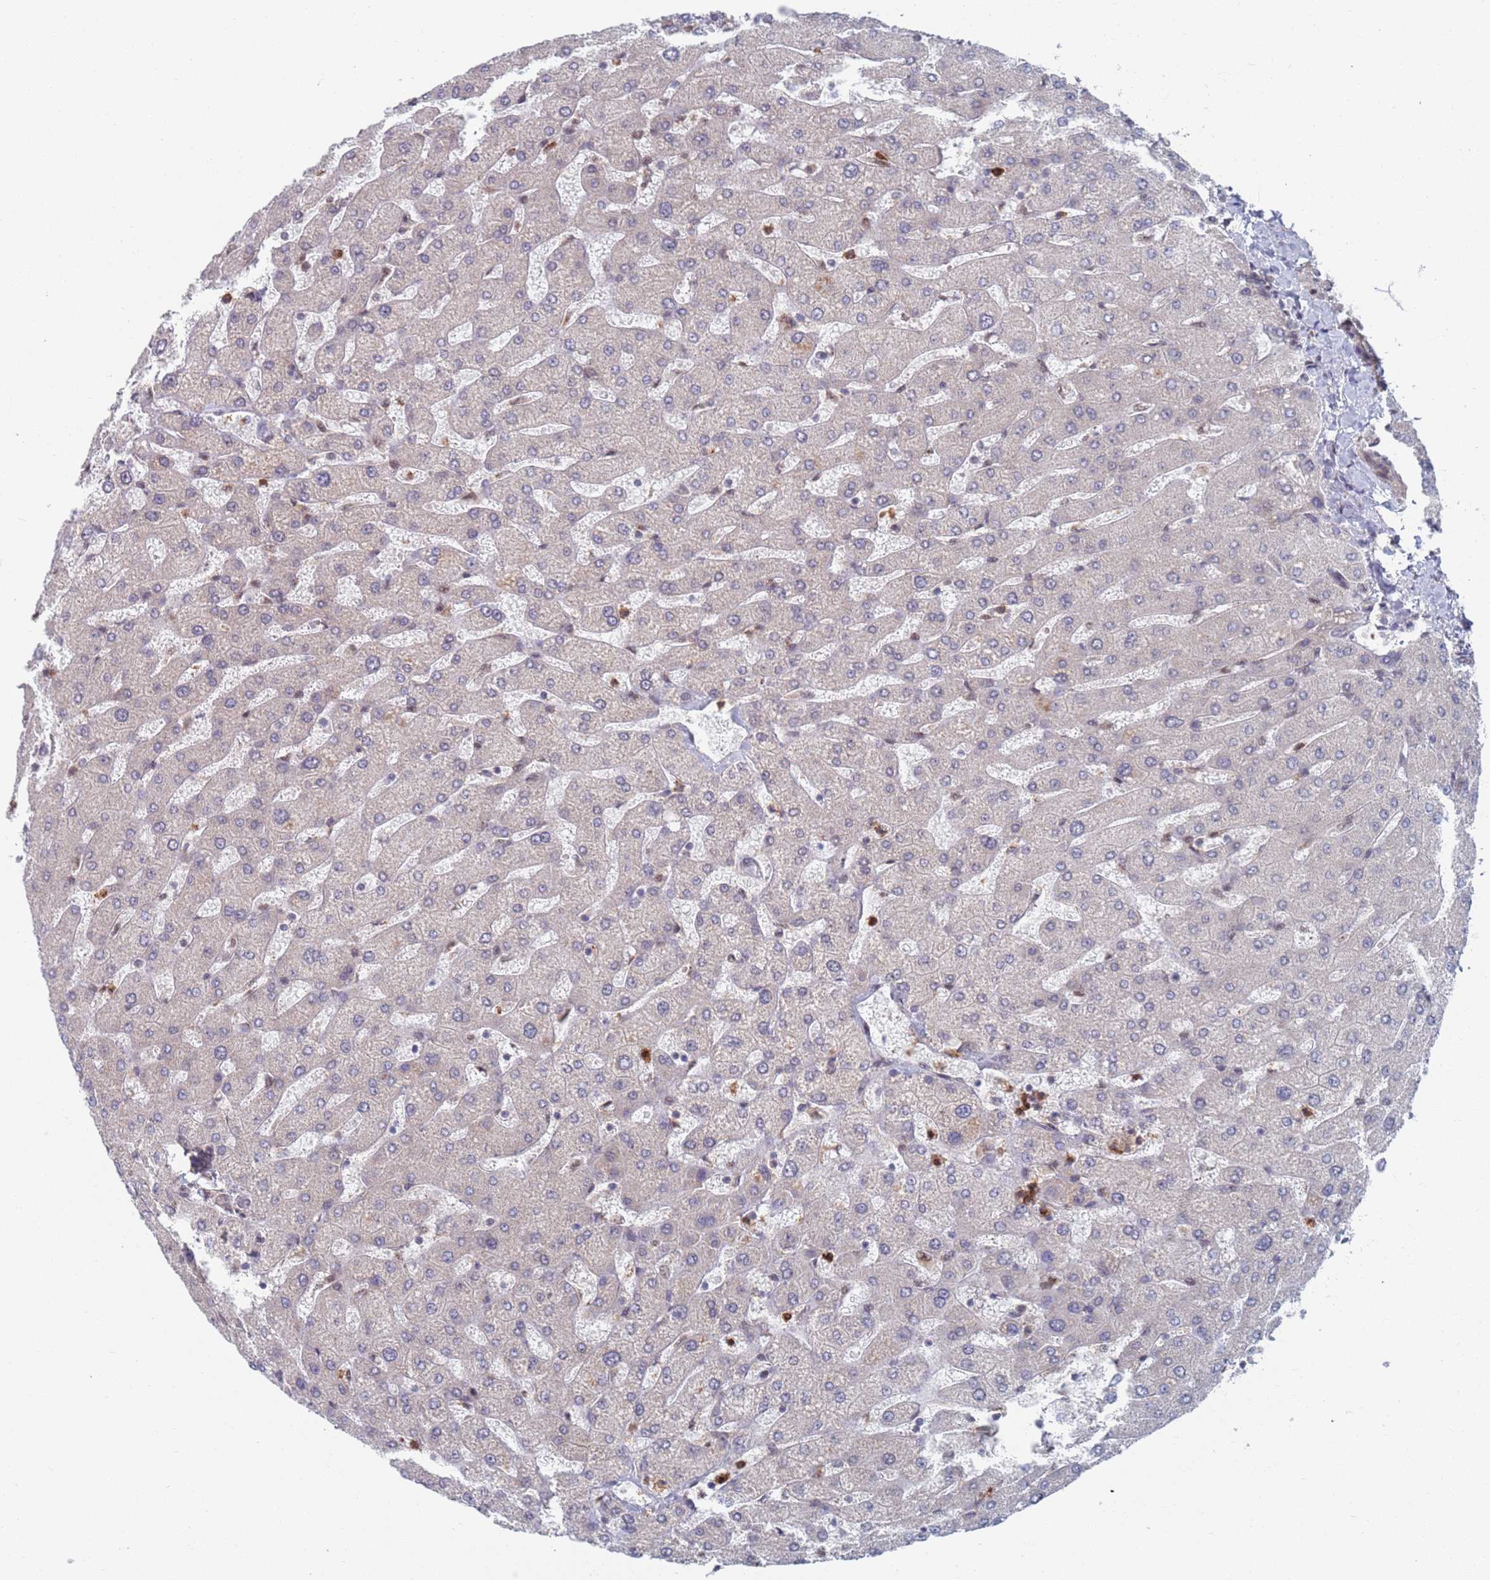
{"staining": {"intensity": "negative", "quantity": "none", "location": "none"}, "tissue": "liver", "cell_type": "Cholangiocytes", "image_type": "normal", "snomed": [{"axis": "morphology", "description": "Normal tissue, NOS"}, {"axis": "topography", "description": "Liver"}], "caption": "DAB (3,3'-diaminobenzidine) immunohistochemical staining of benign liver shows no significant staining in cholangiocytes.", "gene": "RPP25", "patient": {"sex": "male", "age": 55}}